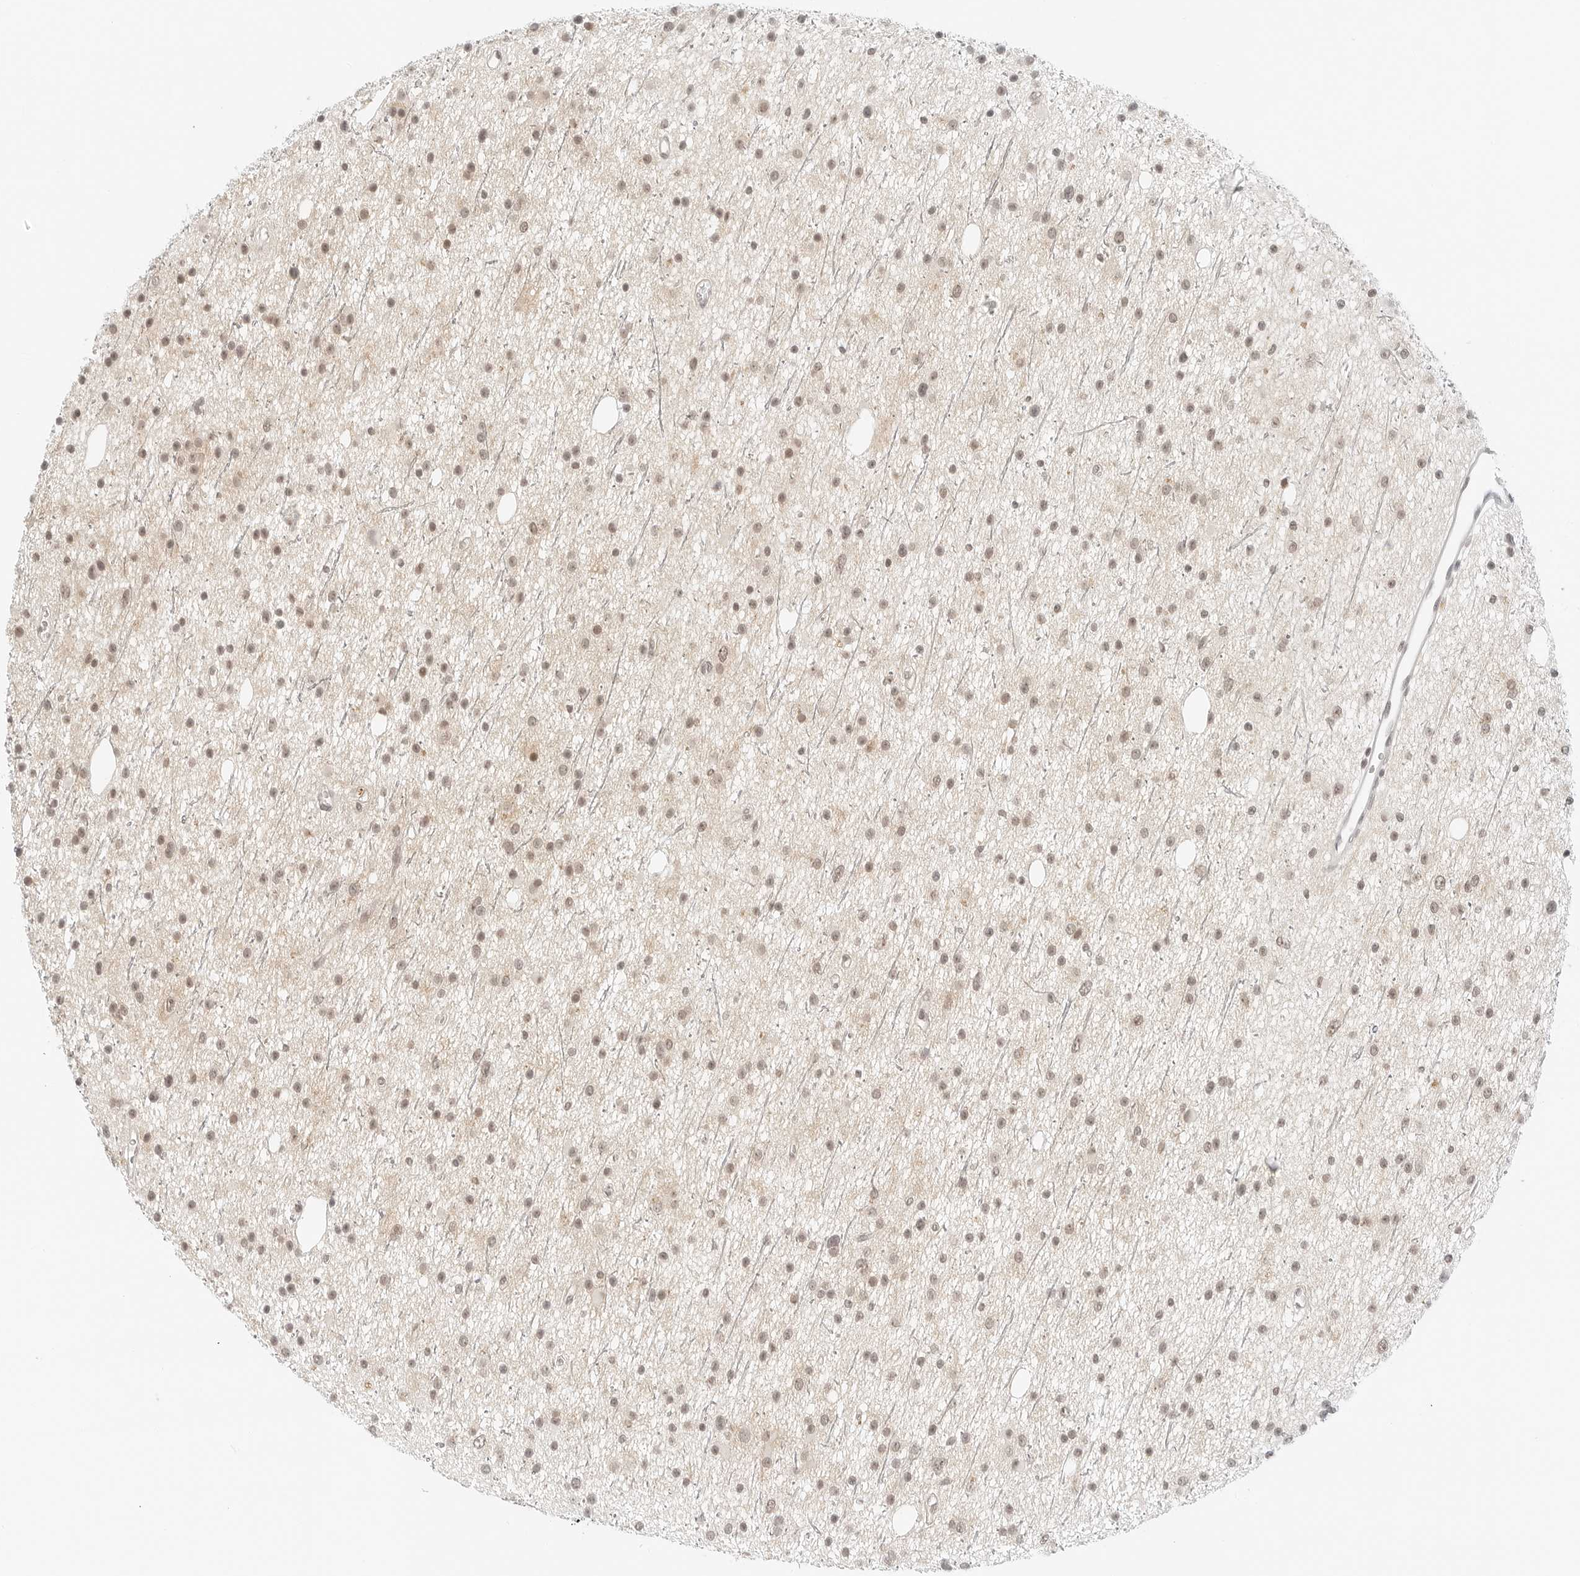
{"staining": {"intensity": "weak", "quantity": ">75%", "location": "nuclear"}, "tissue": "glioma", "cell_type": "Tumor cells", "image_type": "cancer", "snomed": [{"axis": "morphology", "description": "Glioma, malignant, Low grade"}, {"axis": "topography", "description": "Cerebral cortex"}], "caption": "A low amount of weak nuclear staining is identified in approximately >75% of tumor cells in glioma tissue.", "gene": "NEO1", "patient": {"sex": "female", "age": 39}}